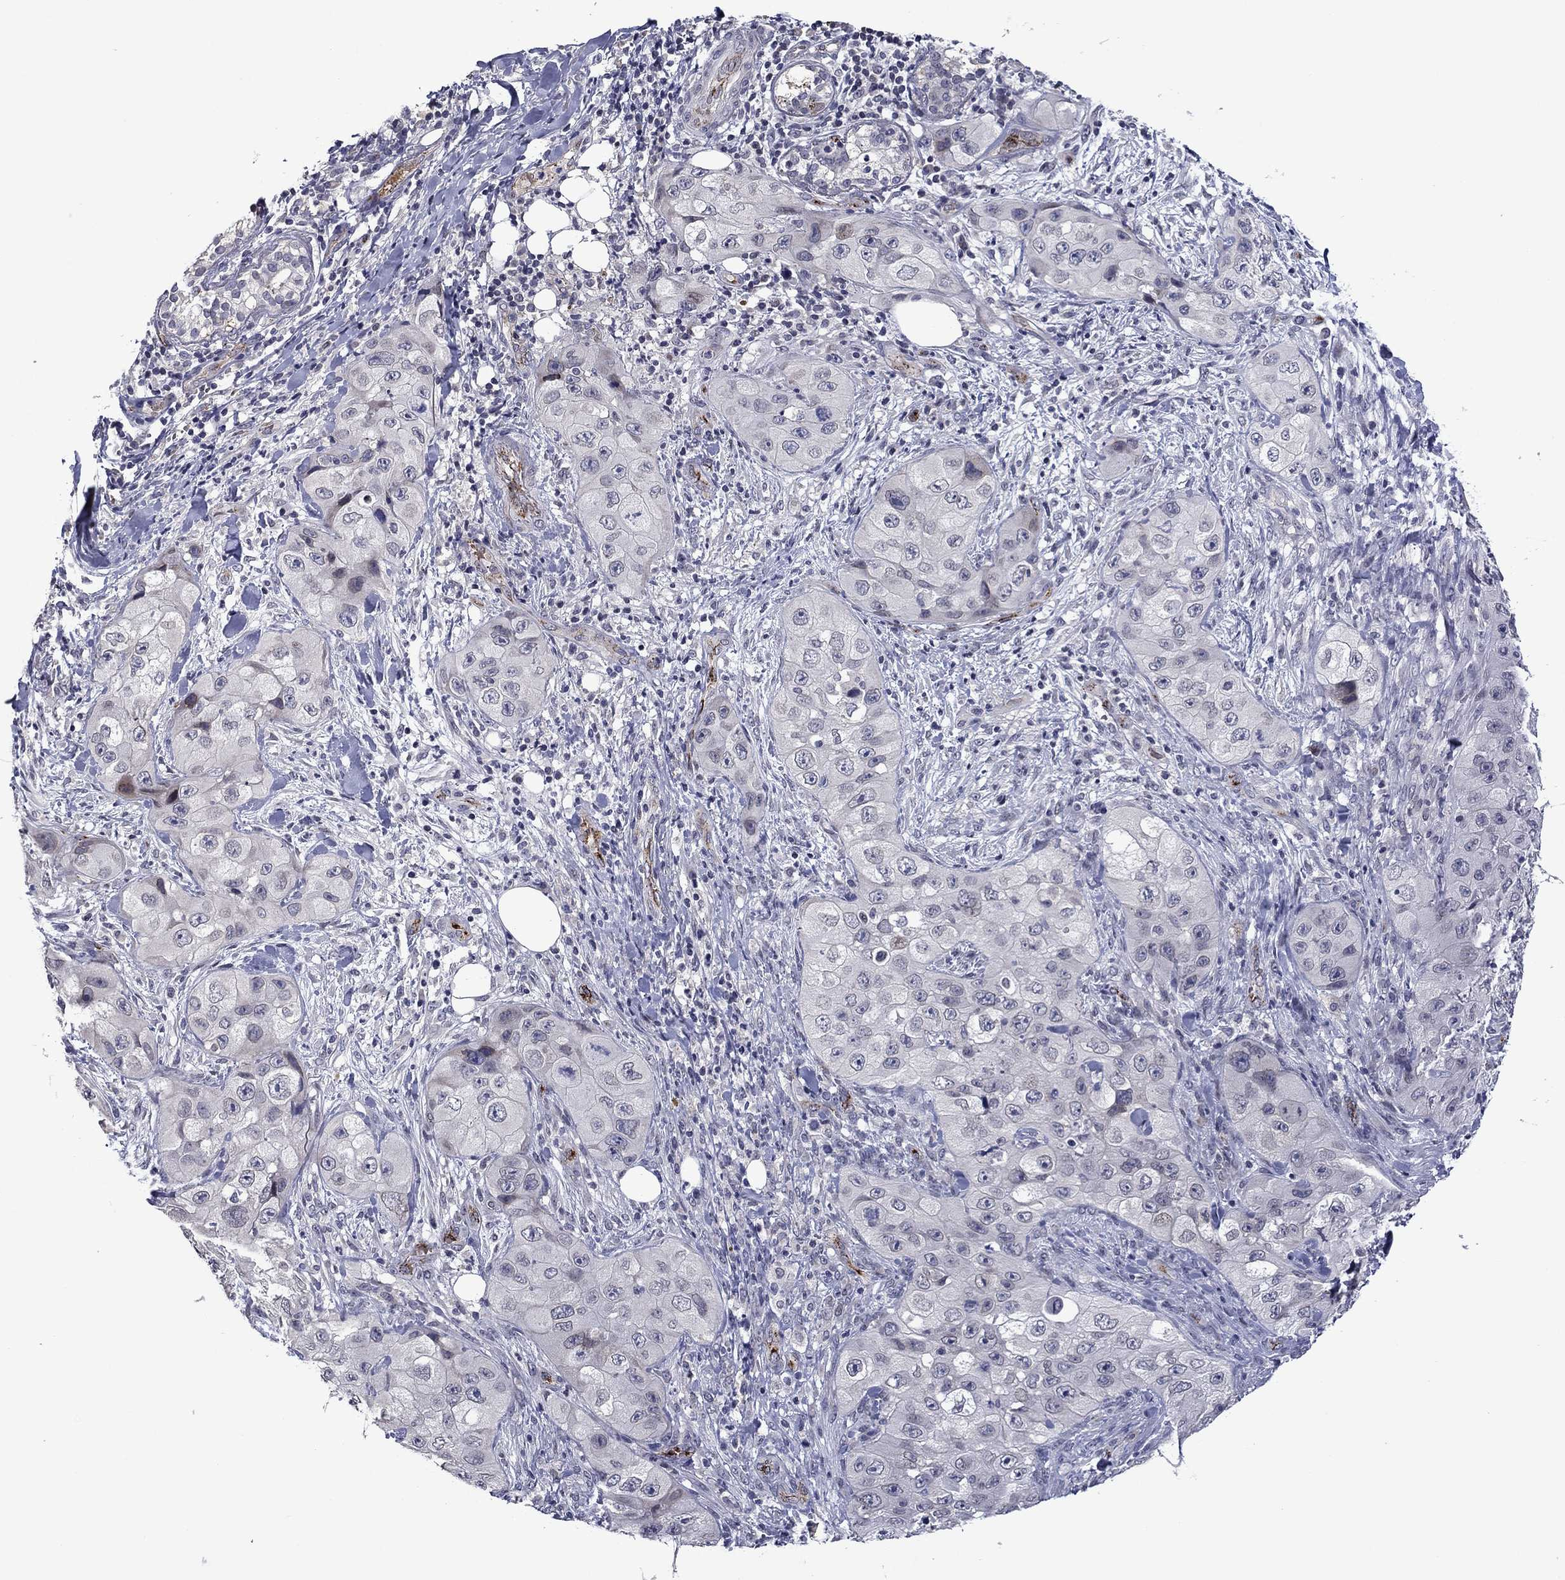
{"staining": {"intensity": "negative", "quantity": "none", "location": "none"}, "tissue": "skin cancer", "cell_type": "Tumor cells", "image_type": "cancer", "snomed": [{"axis": "morphology", "description": "Squamous cell carcinoma, NOS"}, {"axis": "topography", "description": "Skin"}, {"axis": "topography", "description": "Subcutis"}], "caption": "Tumor cells show no significant positivity in skin cancer (squamous cell carcinoma).", "gene": "SLITRK1", "patient": {"sex": "male", "age": 73}}